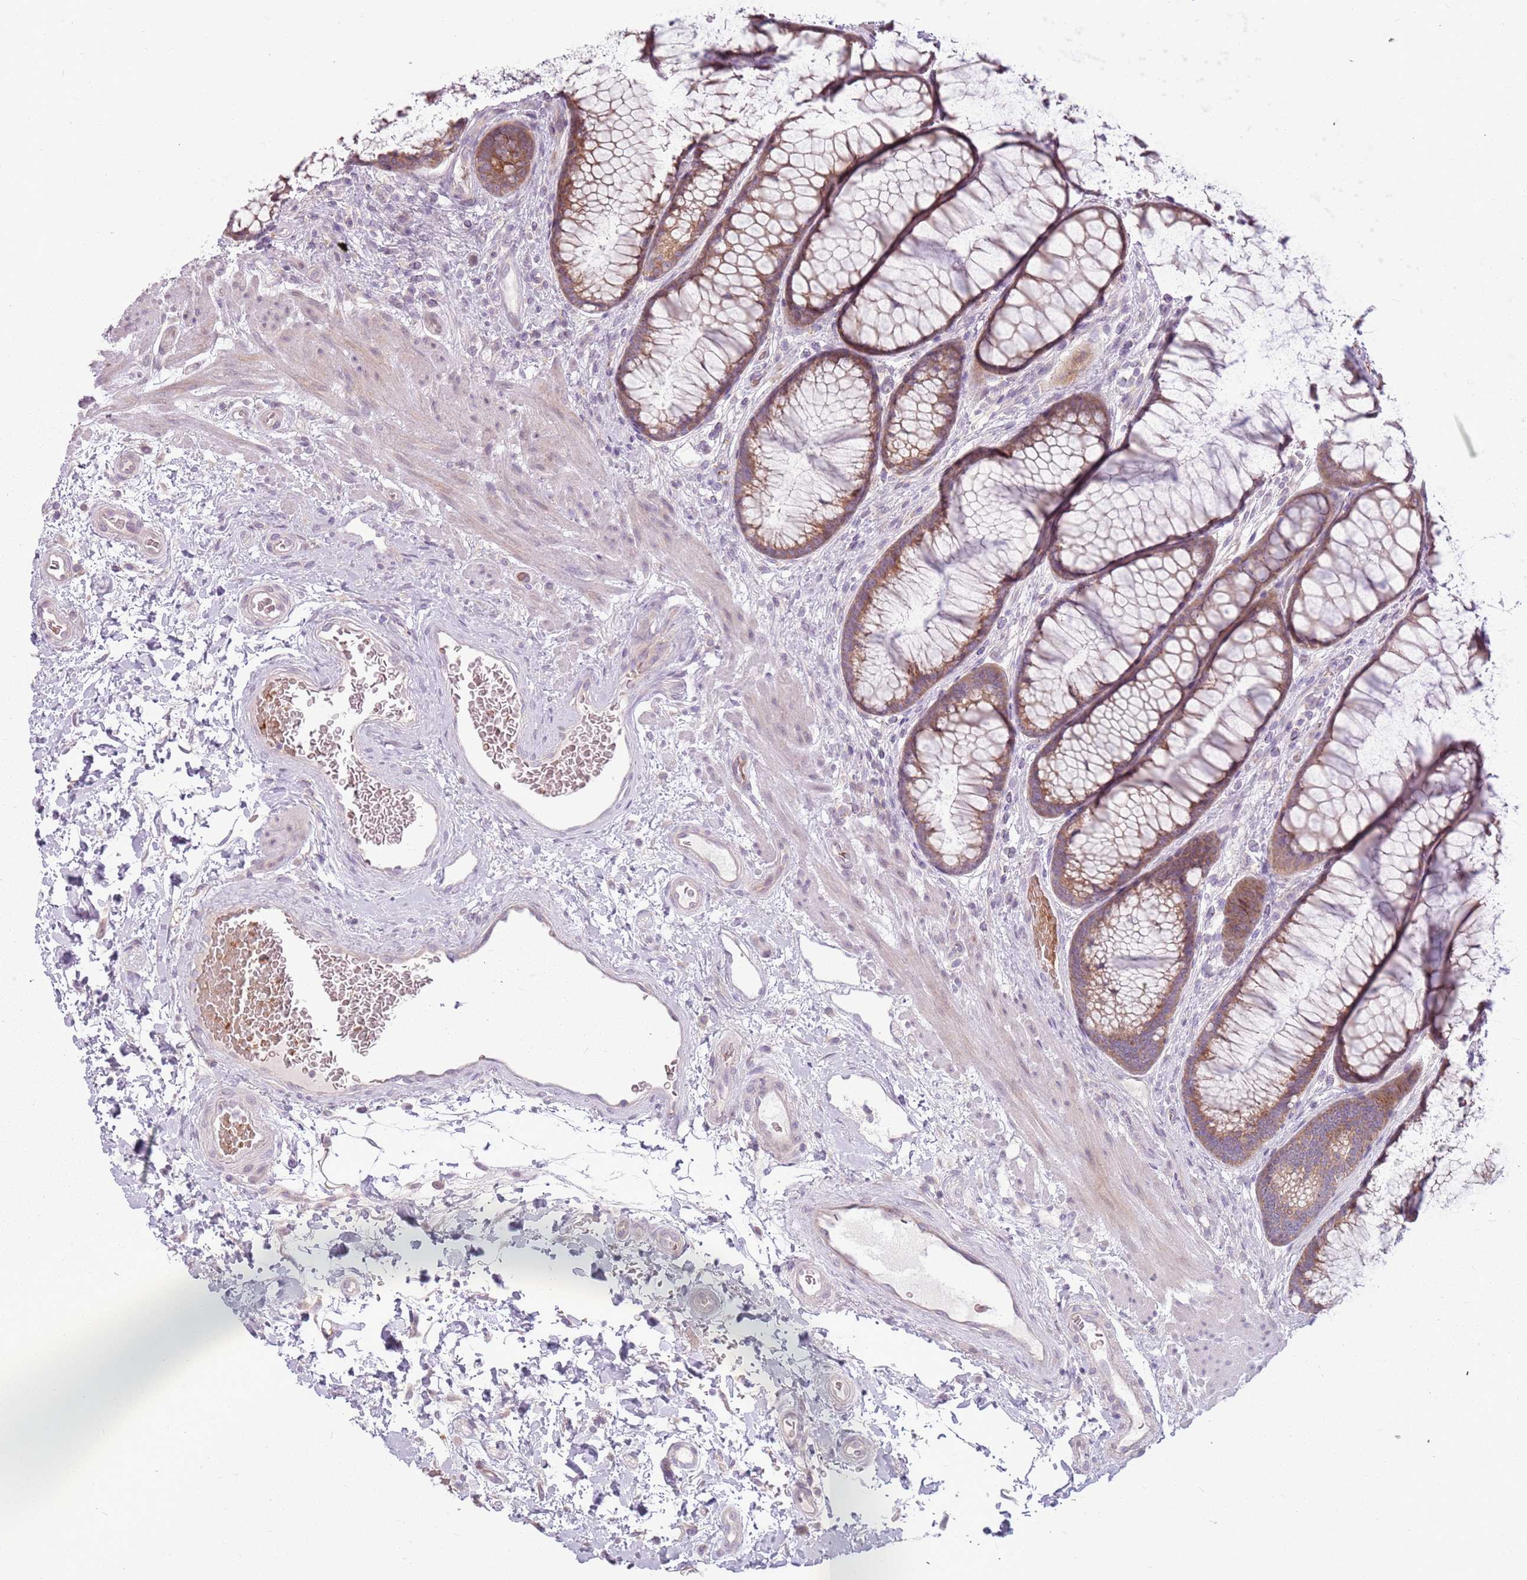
{"staining": {"intensity": "weak", "quantity": "<25%", "location": "cytoplasmic/membranous"}, "tissue": "colon", "cell_type": "Endothelial cells", "image_type": "normal", "snomed": [{"axis": "morphology", "description": "Normal tissue, NOS"}, {"axis": "topography", "description": "Colon"}], "caption": "Histopathology image shows no protein expression in endothelial cells of unremarkable colon.", "gene": "HSPA14", "patient": {"sex": "female", "age": 82}}